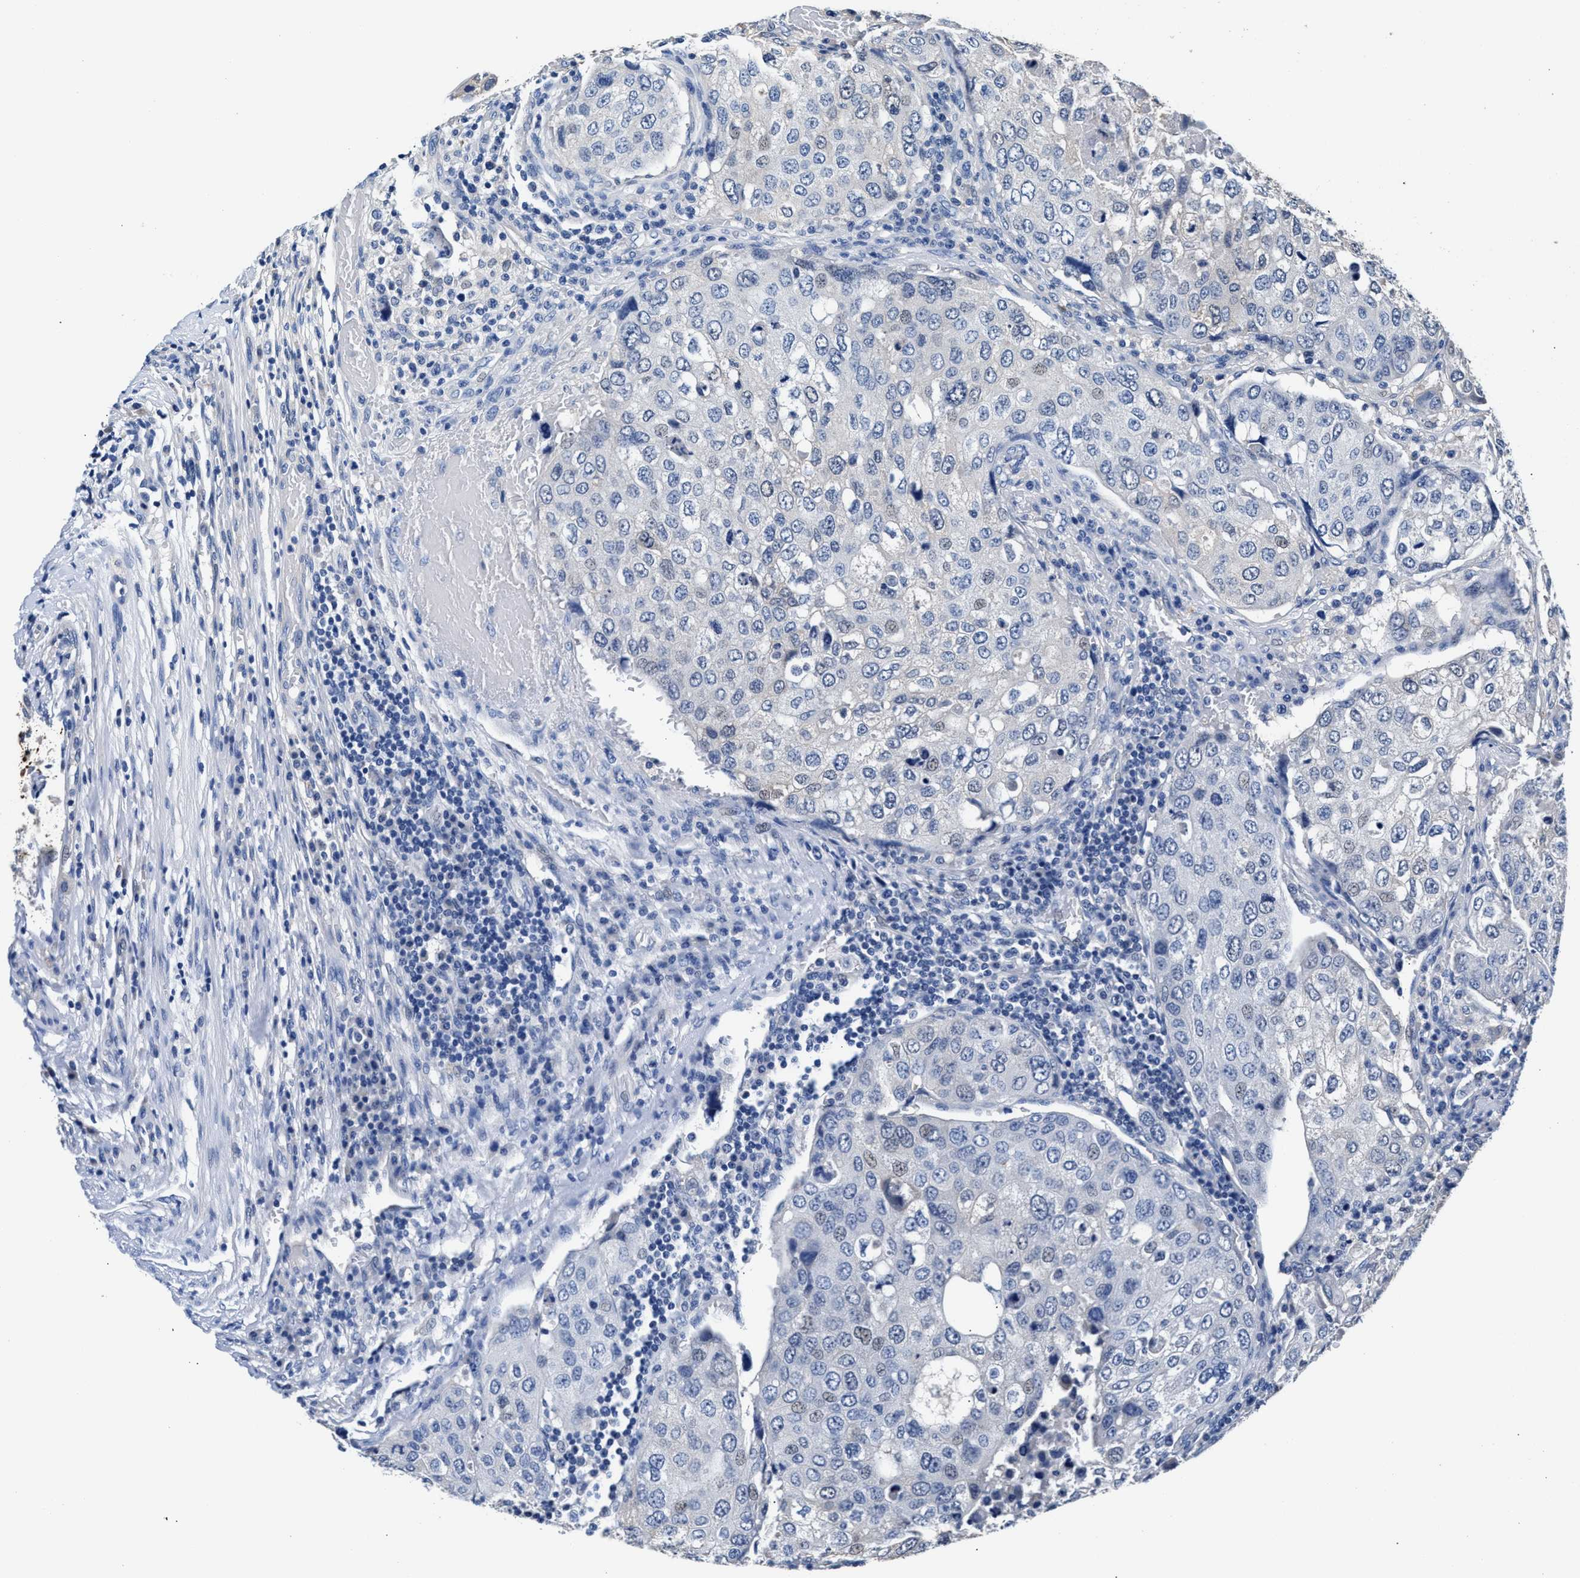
{"staining": {"intensity": "negative", "quantity": "none", "location": "none"}, "tissue": "urothelial cancer", "cell_type": "Tumor cells", "image_type": "cancer", "snomed": [{"axis": "morphology", "description": "Urothelial carcinoma, High grade"}, {"axis": "topography", "description": "Lymph node"}, {"axis": "topography", "description": "Urinary bladder"}], "caption": "Urothelial carcinoma (high-grade) stained for a protein using IHC exhibits no staining tumor cells.", "gene": "GSTM1", "patient": {"sex": "male", "age": 51}}